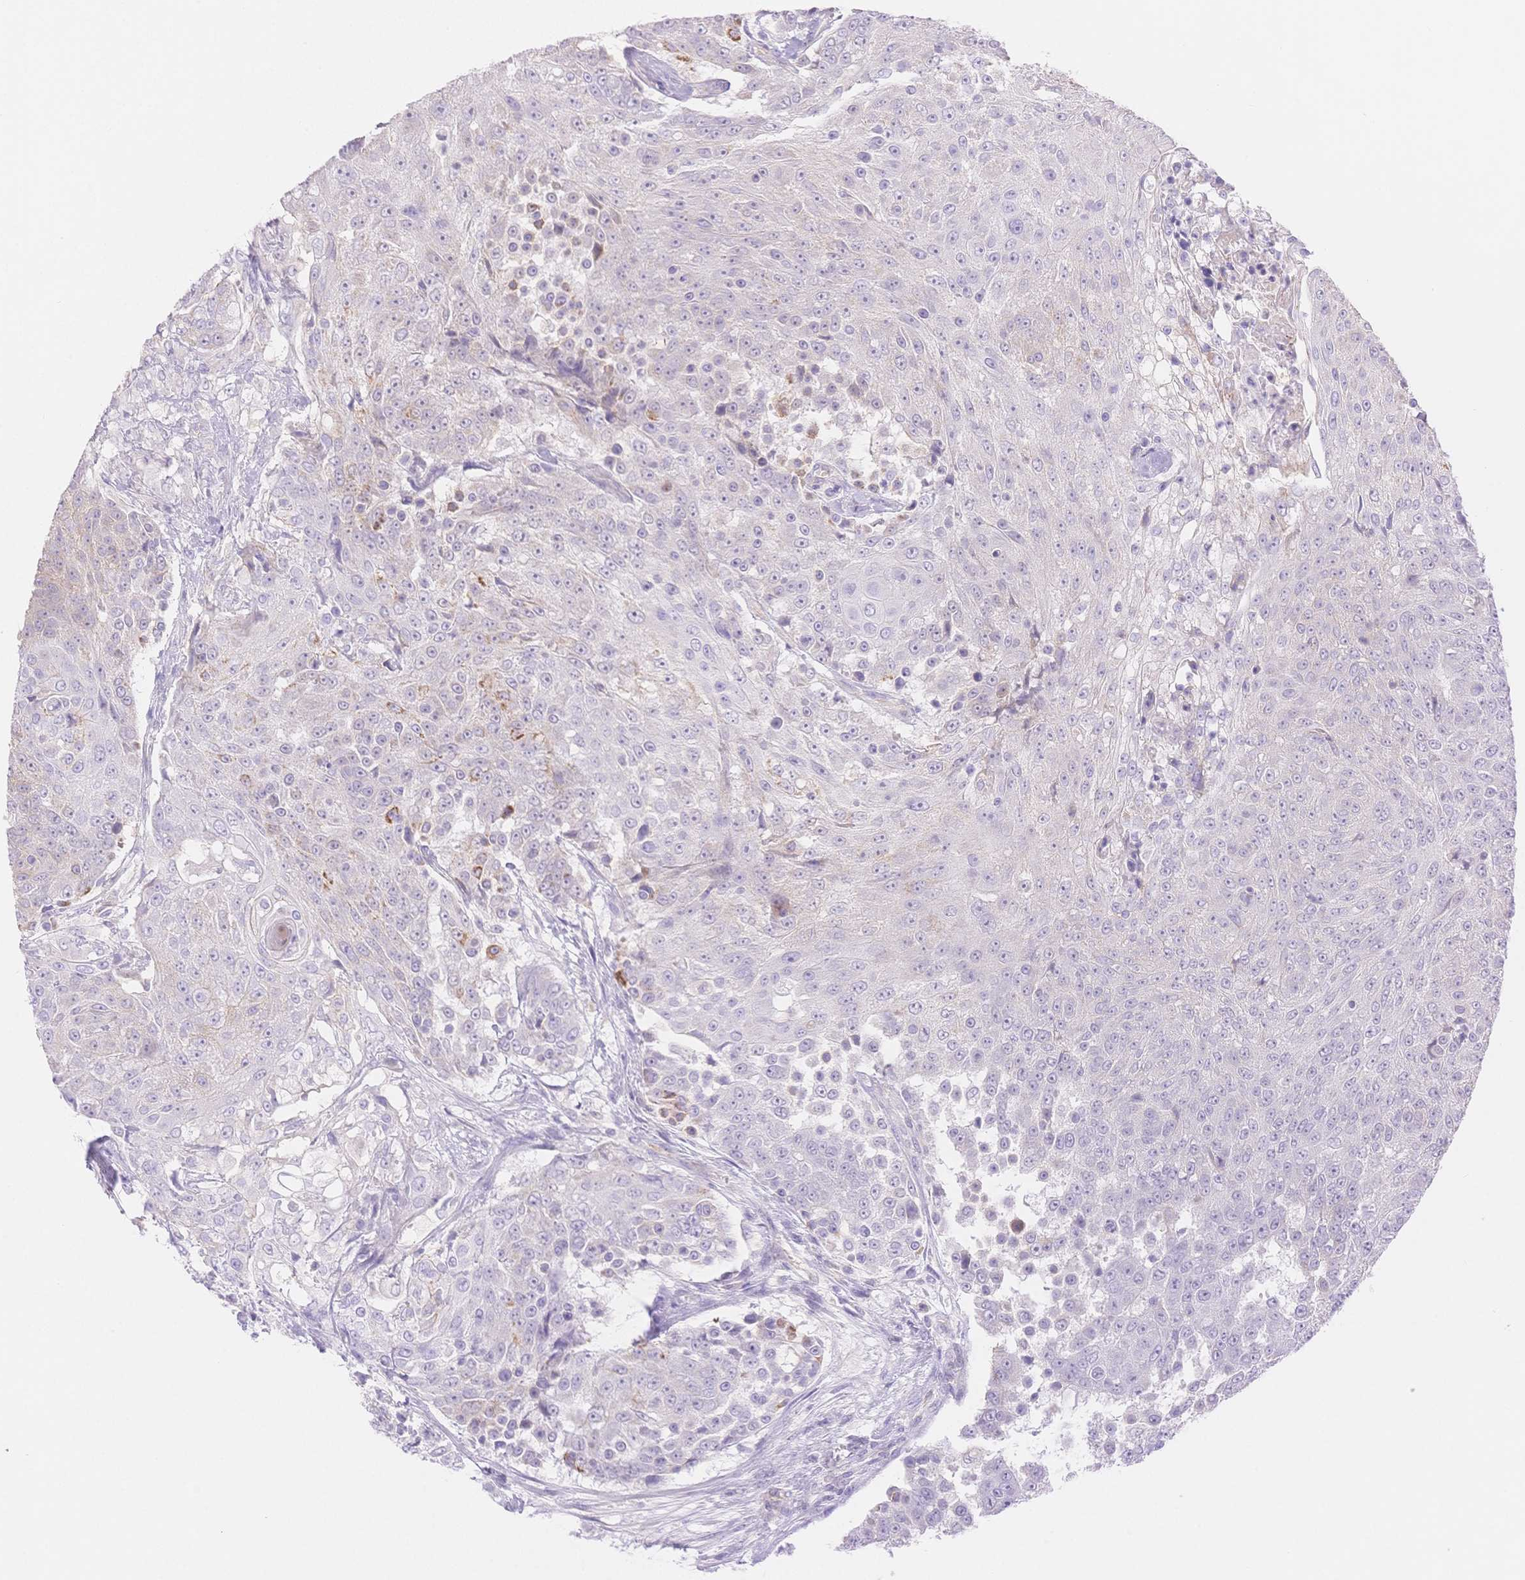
{"staining": {"intensity": "moderate", "quantity": "<25%", "location": "cytoplasmic/membranous"}, "tissue": "urothelial cancer", "cell_type": "Tumor cells", "image_type": "cancer", "snomed": [{"axis": "morphology", "description": "Urothelial carcinoma, High grade"}, {"axis": "topography", "description": "Urinary bladder"}], "caption": "Immunohistochemistry (IHC) histopathology image of neoplastic tissue: urothelial carcinoma (high-grade) stained using immunohistochemistry demonstrates low levels of moderate protein expression localized specifically in the cytoplasmic/membranous of tumor cells, appearing as a cytoplasmic/membranous brown color.", "gene": "WDR54", "patient": {"sex": "female", "age": 63}}